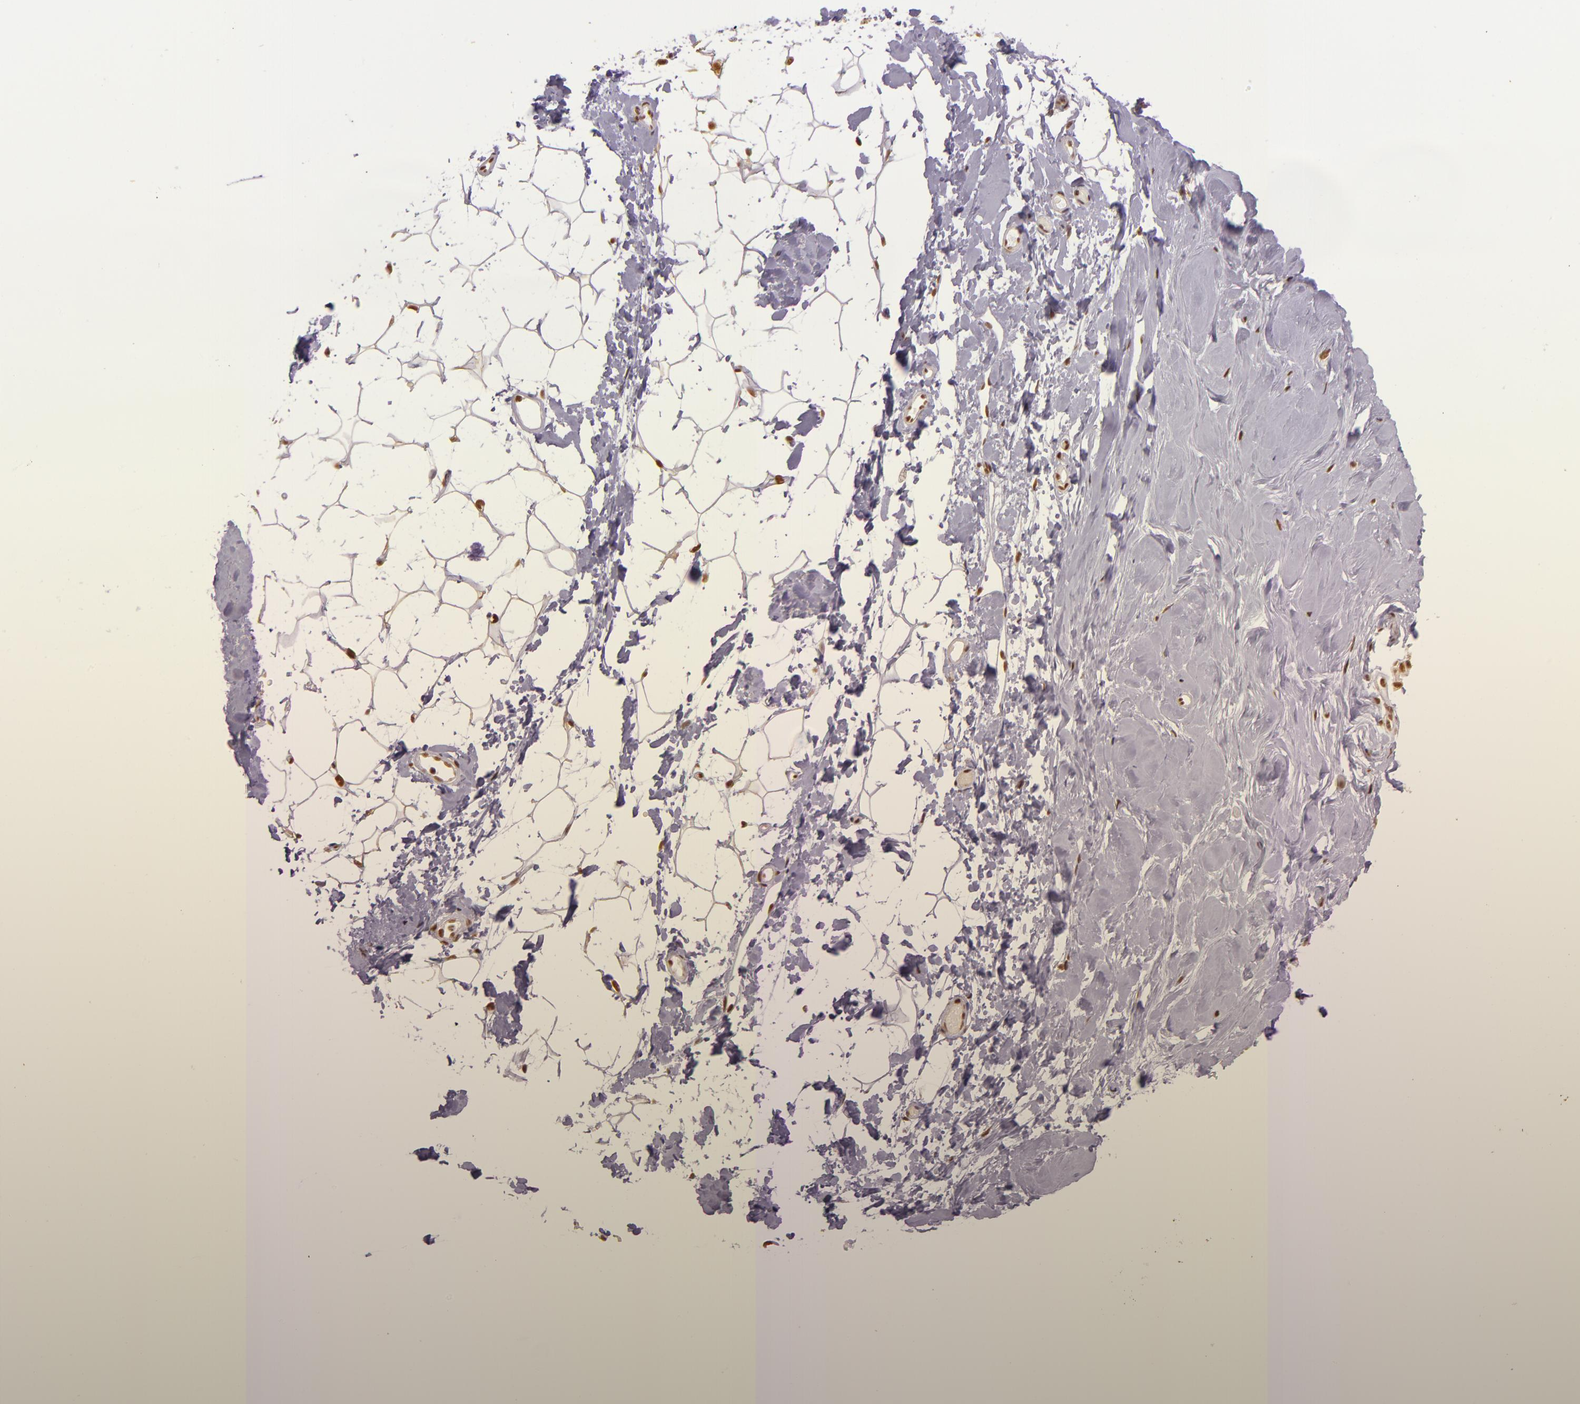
{"staining": {"intensity": "moderate", "quantity": ">75%", "location": "nuclear"}, "tissue": "adipose tissue", "cell_type": "Adipocytes", "image_type": "normal", "snomed": [{"axis": "morphology", "description": "Normal tissue, NOS"}, {"axis": "morphology", "description": "Fibrosis, NOS"}, {"axis": "topography", "description": "Breast"}], "caption": "Immunohistochemistry (IHC) (DAB (3,3'-diaminobenzidine)) staining of unremarkable adipose tissue shows moderate nuclear protein staining in about >75% of adipocytes.", "gene": "USF1", "patient": {"sex": "female", "age": 24}}